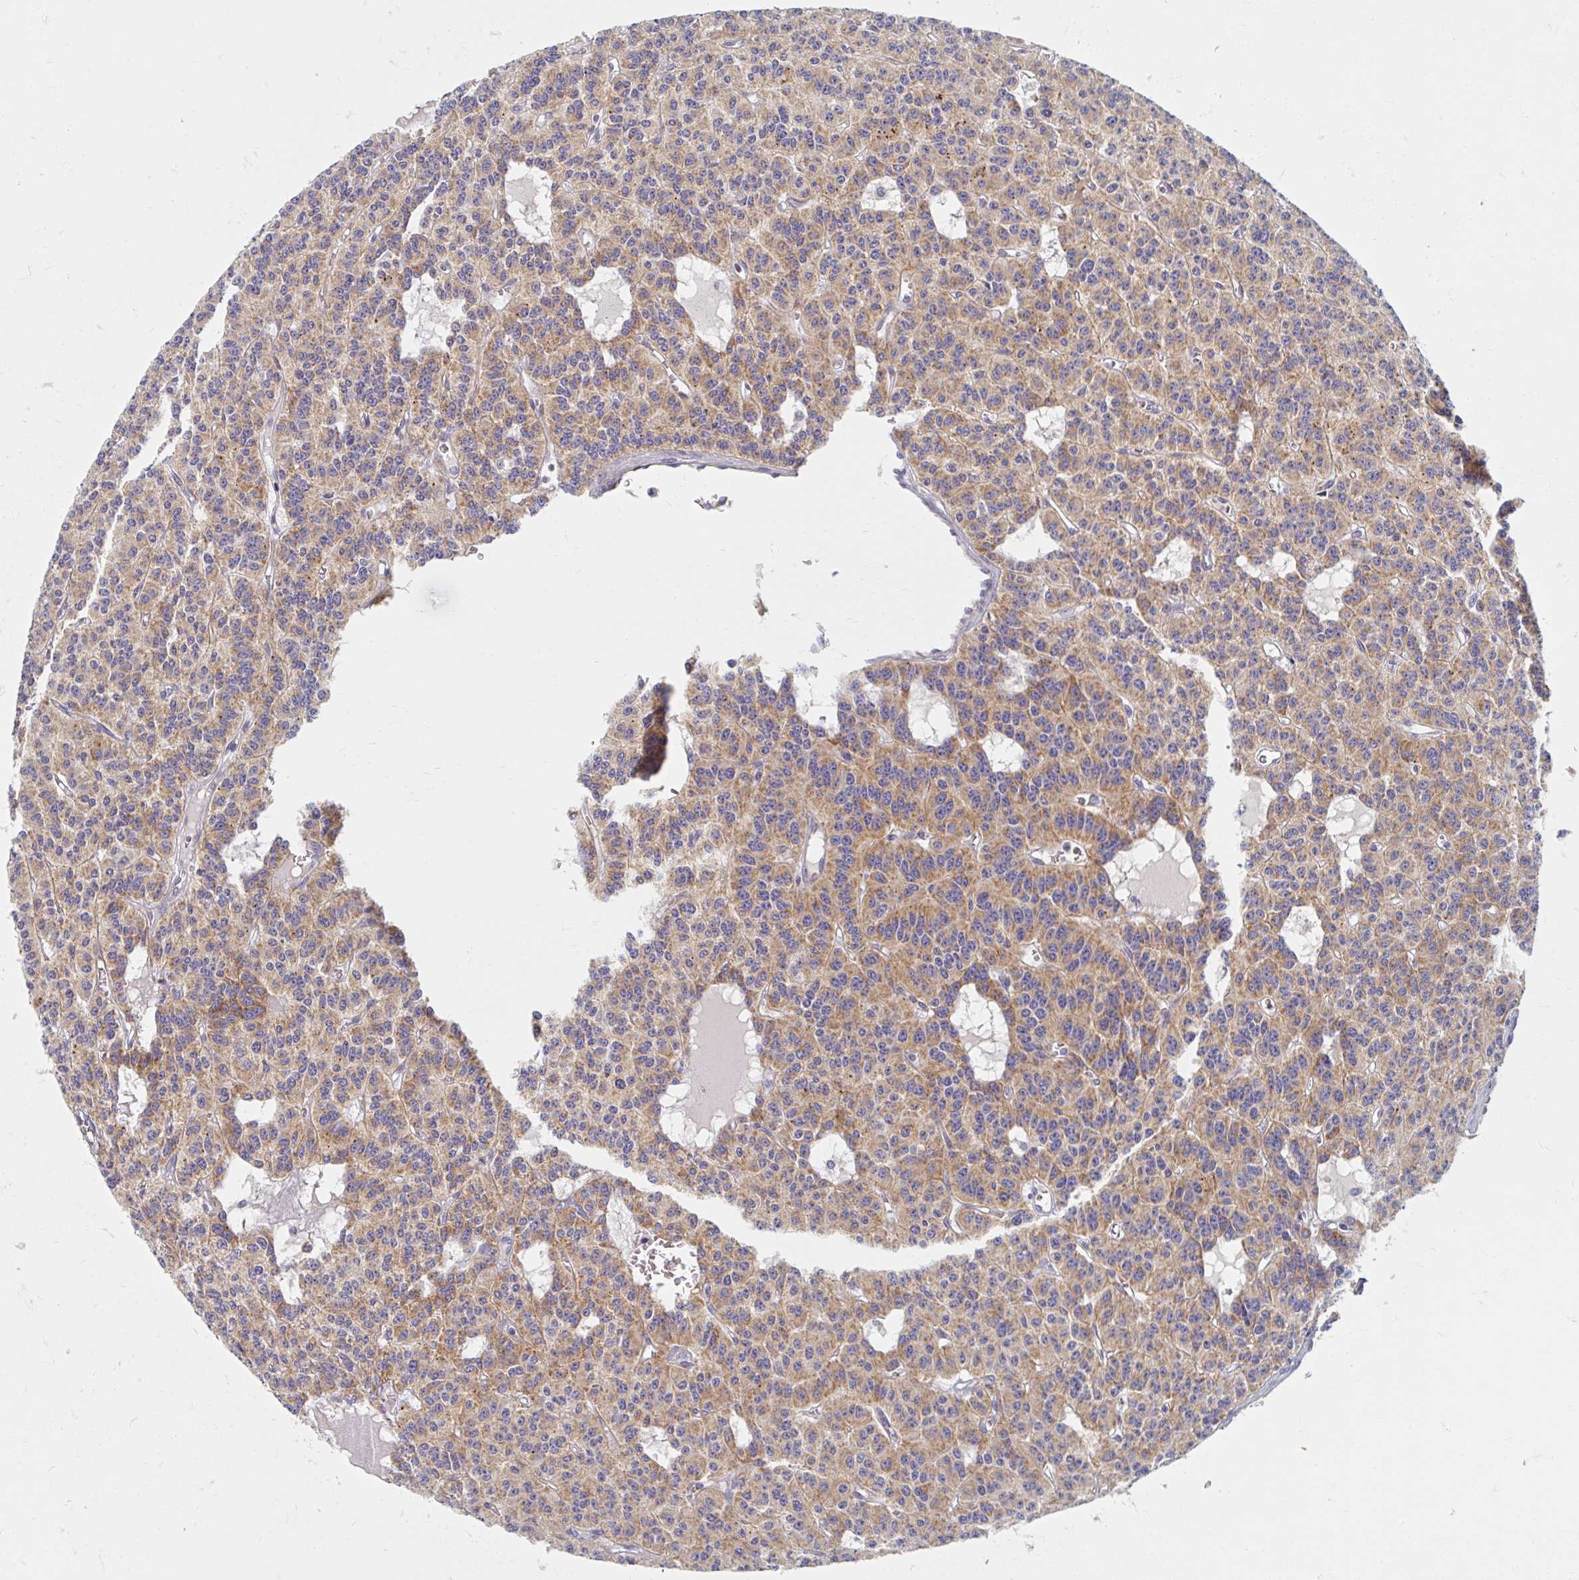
{"staining": {"intensity": "moderate", "quantity": ">75%", "location": "cytoplasmic/membranous"}, "tissue": "carcinoid", "cell_type": "Tumor cells", "image_type": "cancer", "snomed": [{"axis": "morphology", "description": "Carcinoid, malignant, NOS"}, {"axis": "topography", "description": "Lung"}], "caption": "Immunohistochemical staining of carcinoid reveals medium levels of moderate cytoplasmic/membranous staining in about >75% of tumor cells.", "gene": "MAVS", "patient": {"sex": "female", "age": 71}}